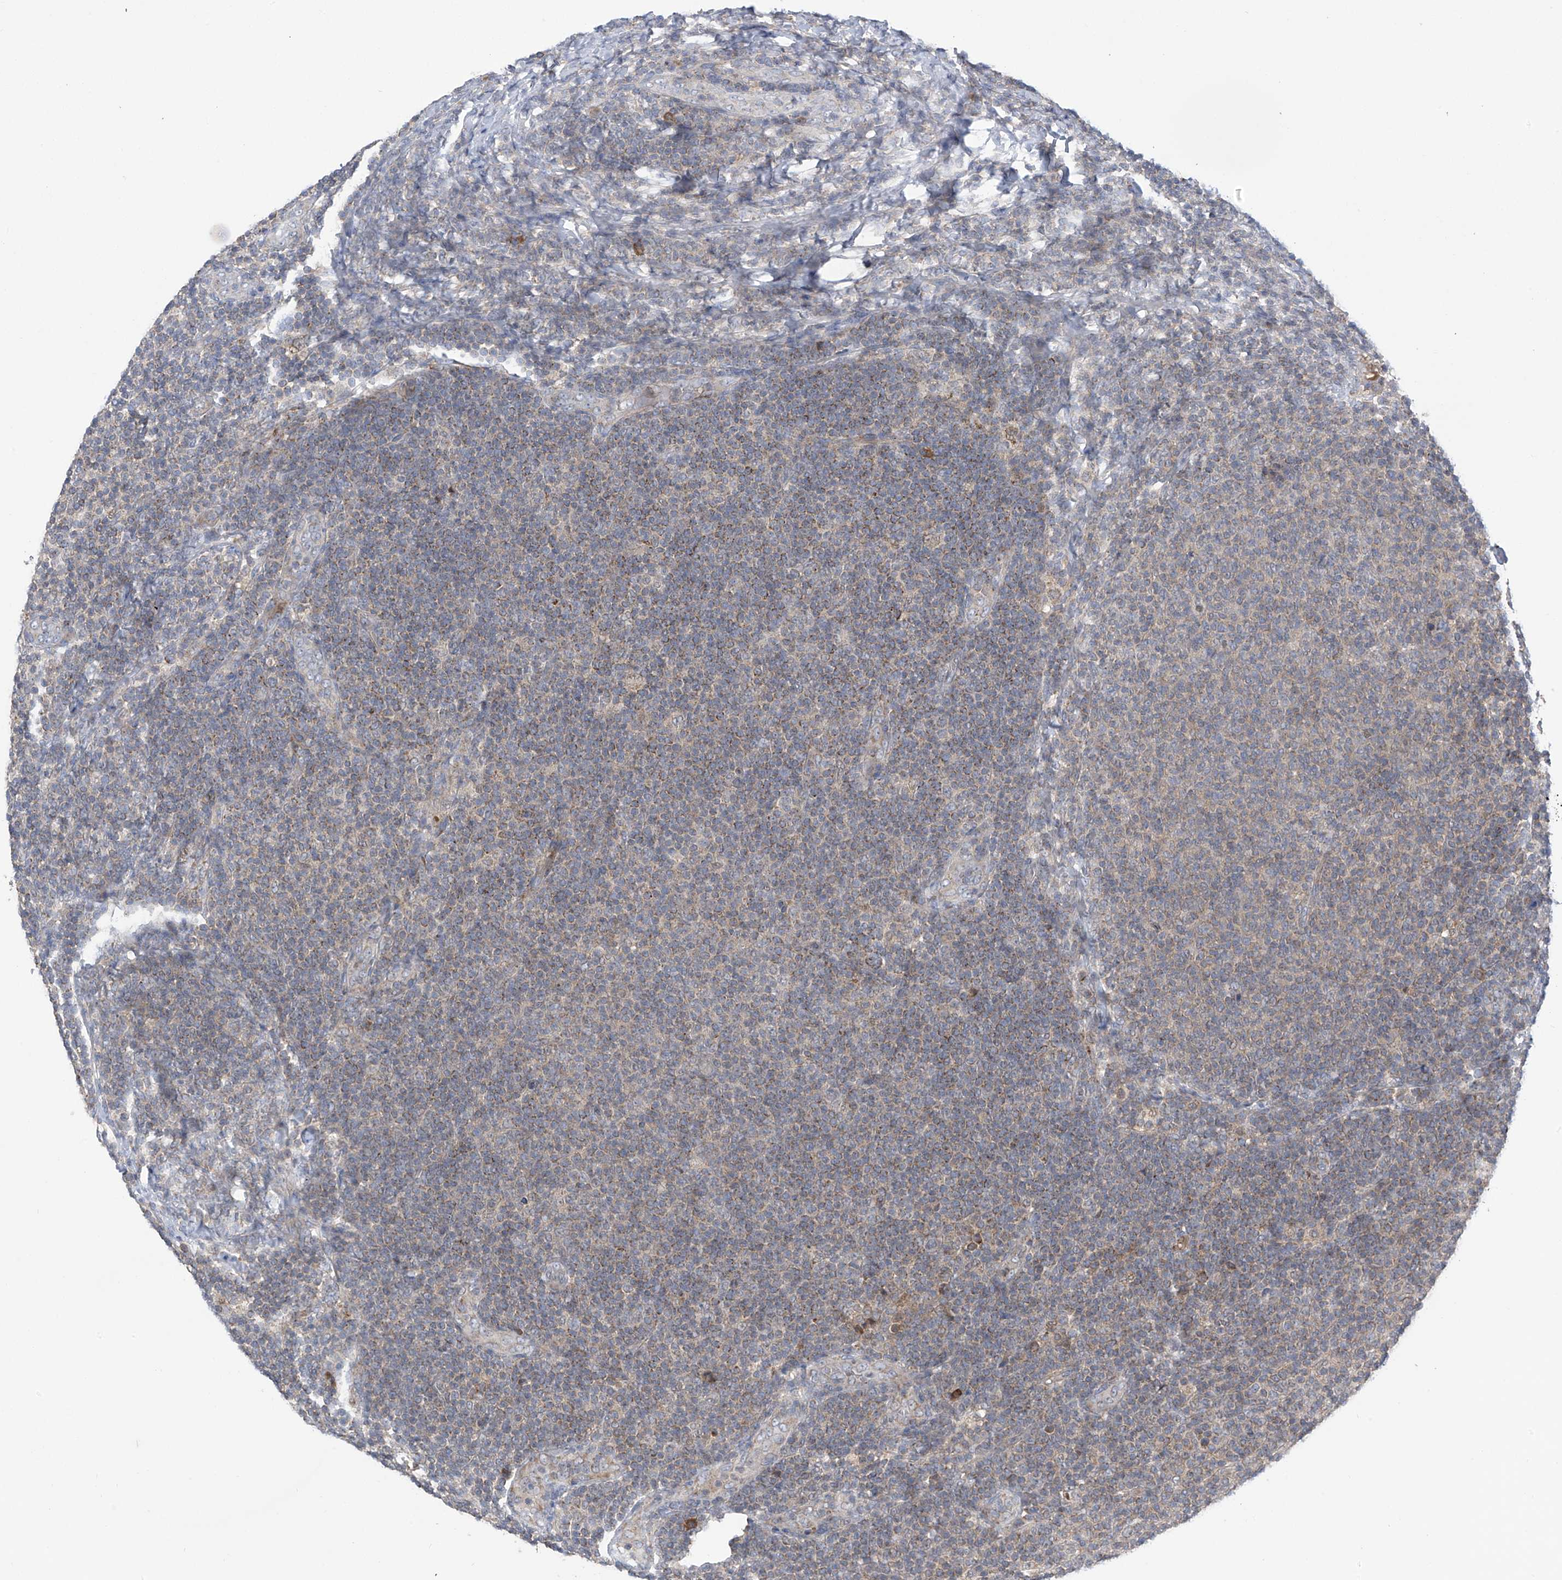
{"staining": {"intensity": "weak", "quantity": "<25%", "location": "cytoplasmic/membranous"}, "tissue": "lymphoma", "cell_type": "Tumor cells", "image_type": "cancer", "snomed": [{"axis": "morphology", "description": "Malignant lymphoma, non-Hodgkin's type, Low grade"}, {"axis": "topography", "description": "Lymph node"}], "caption": "An IHC image of lymphoma is shown. There is no staining in tumor cells of lymphoma. The staining was performed using DAB to visualize the protein expression in brown, while the nuclei were stained in blue with hematoxylin (Magnification: 20x).", "gene": "SLCO4A1", "patient": {"sex": "male", "age": 66}}